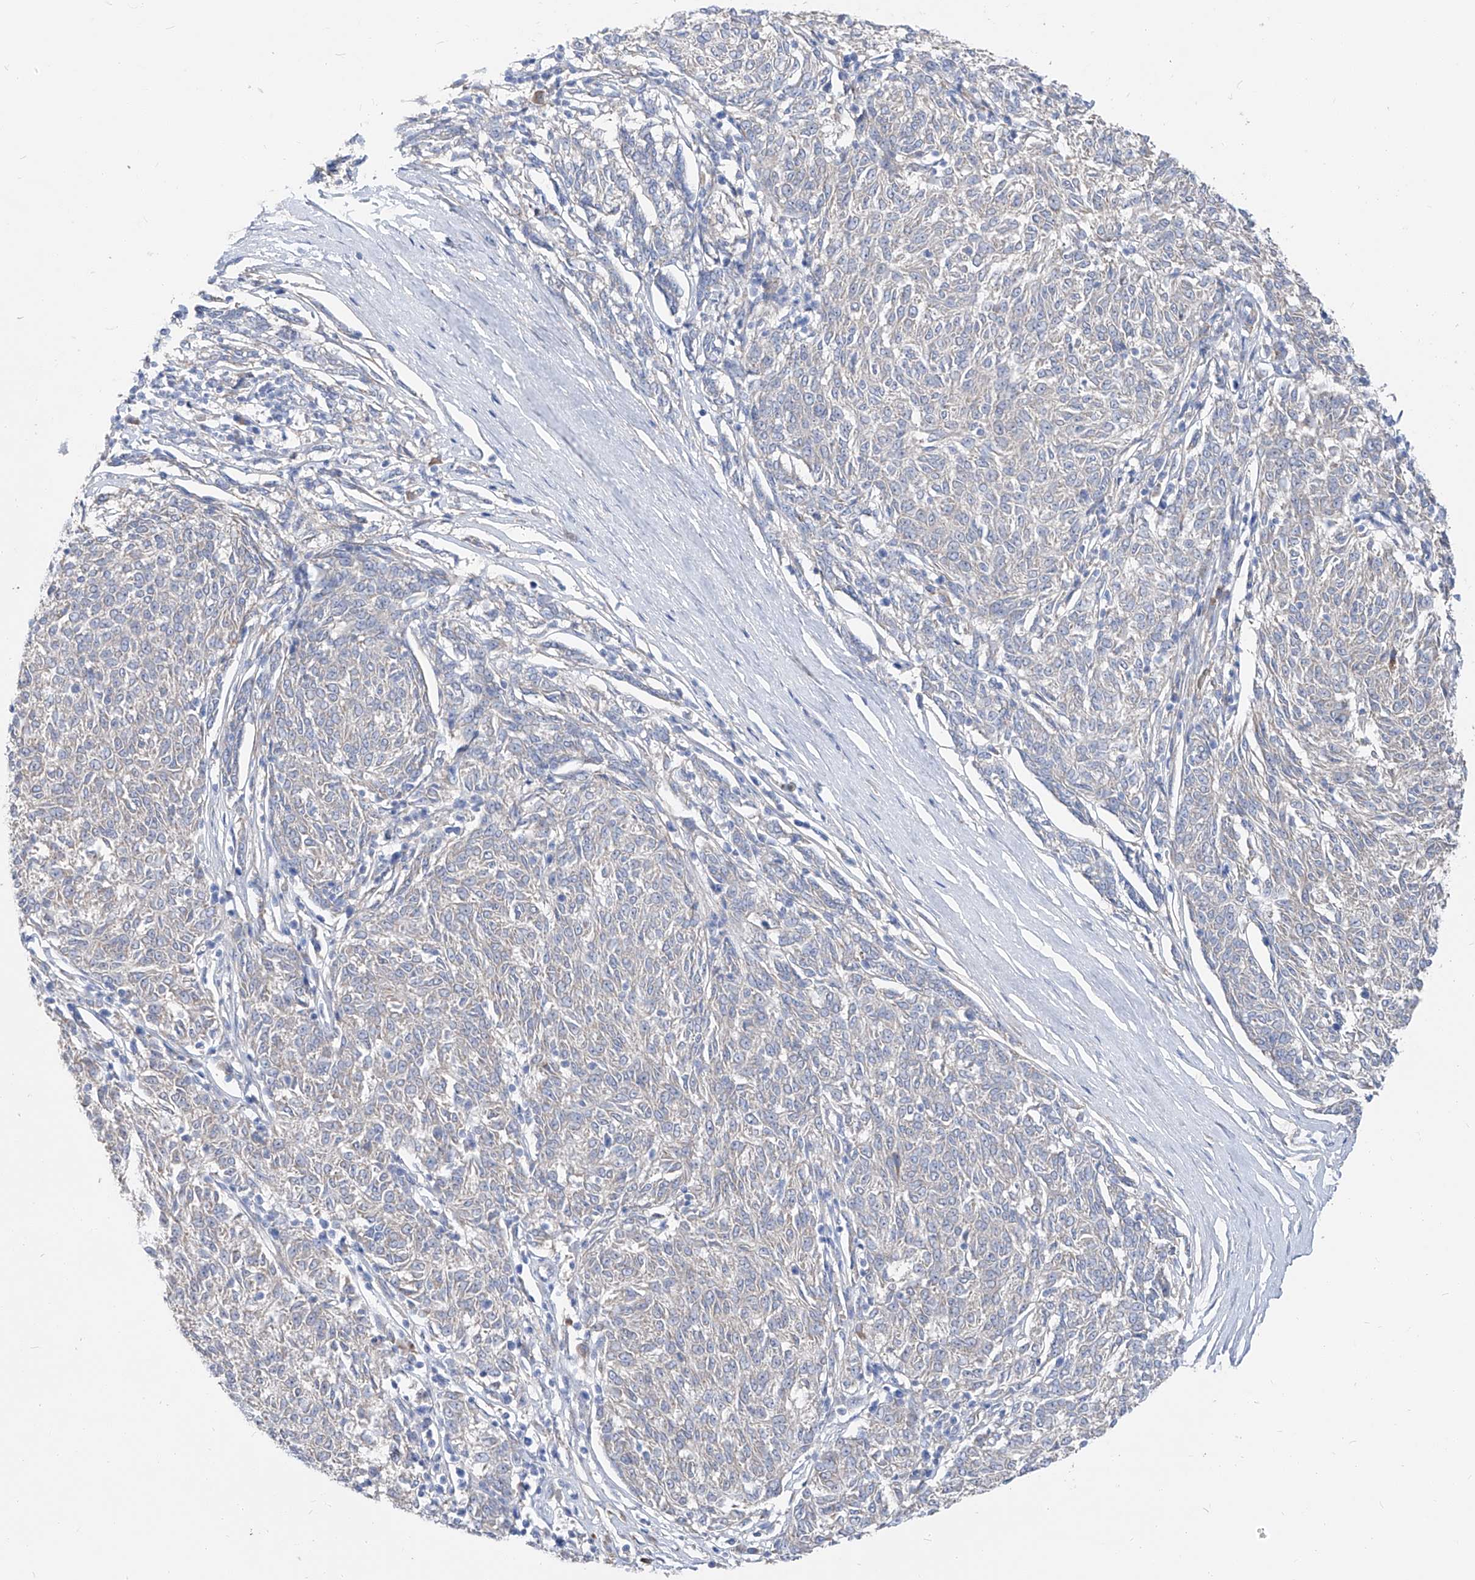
{"staining": {"intensity": "negative", "quantity": "none", "location": "none"}, "tissue": "melanoma", "cell_type": "Tumor cells", "image_type": "cancer", "snomed": [{"axis": "morphology", "description": "Malignant melanoma, NOS"}, {"axis": "topography", "description": "Skin"}], "caption": "IHC photomicrograph of neoplastic tissue: human melanoma stained with DAB exhibits no significant protein staining in tumor cells. (DAB (3,3'-diaminobenzidine) IHC, high magnification).", "gene": "UFL1", "patient": {"sex": "female", "age": 72}}